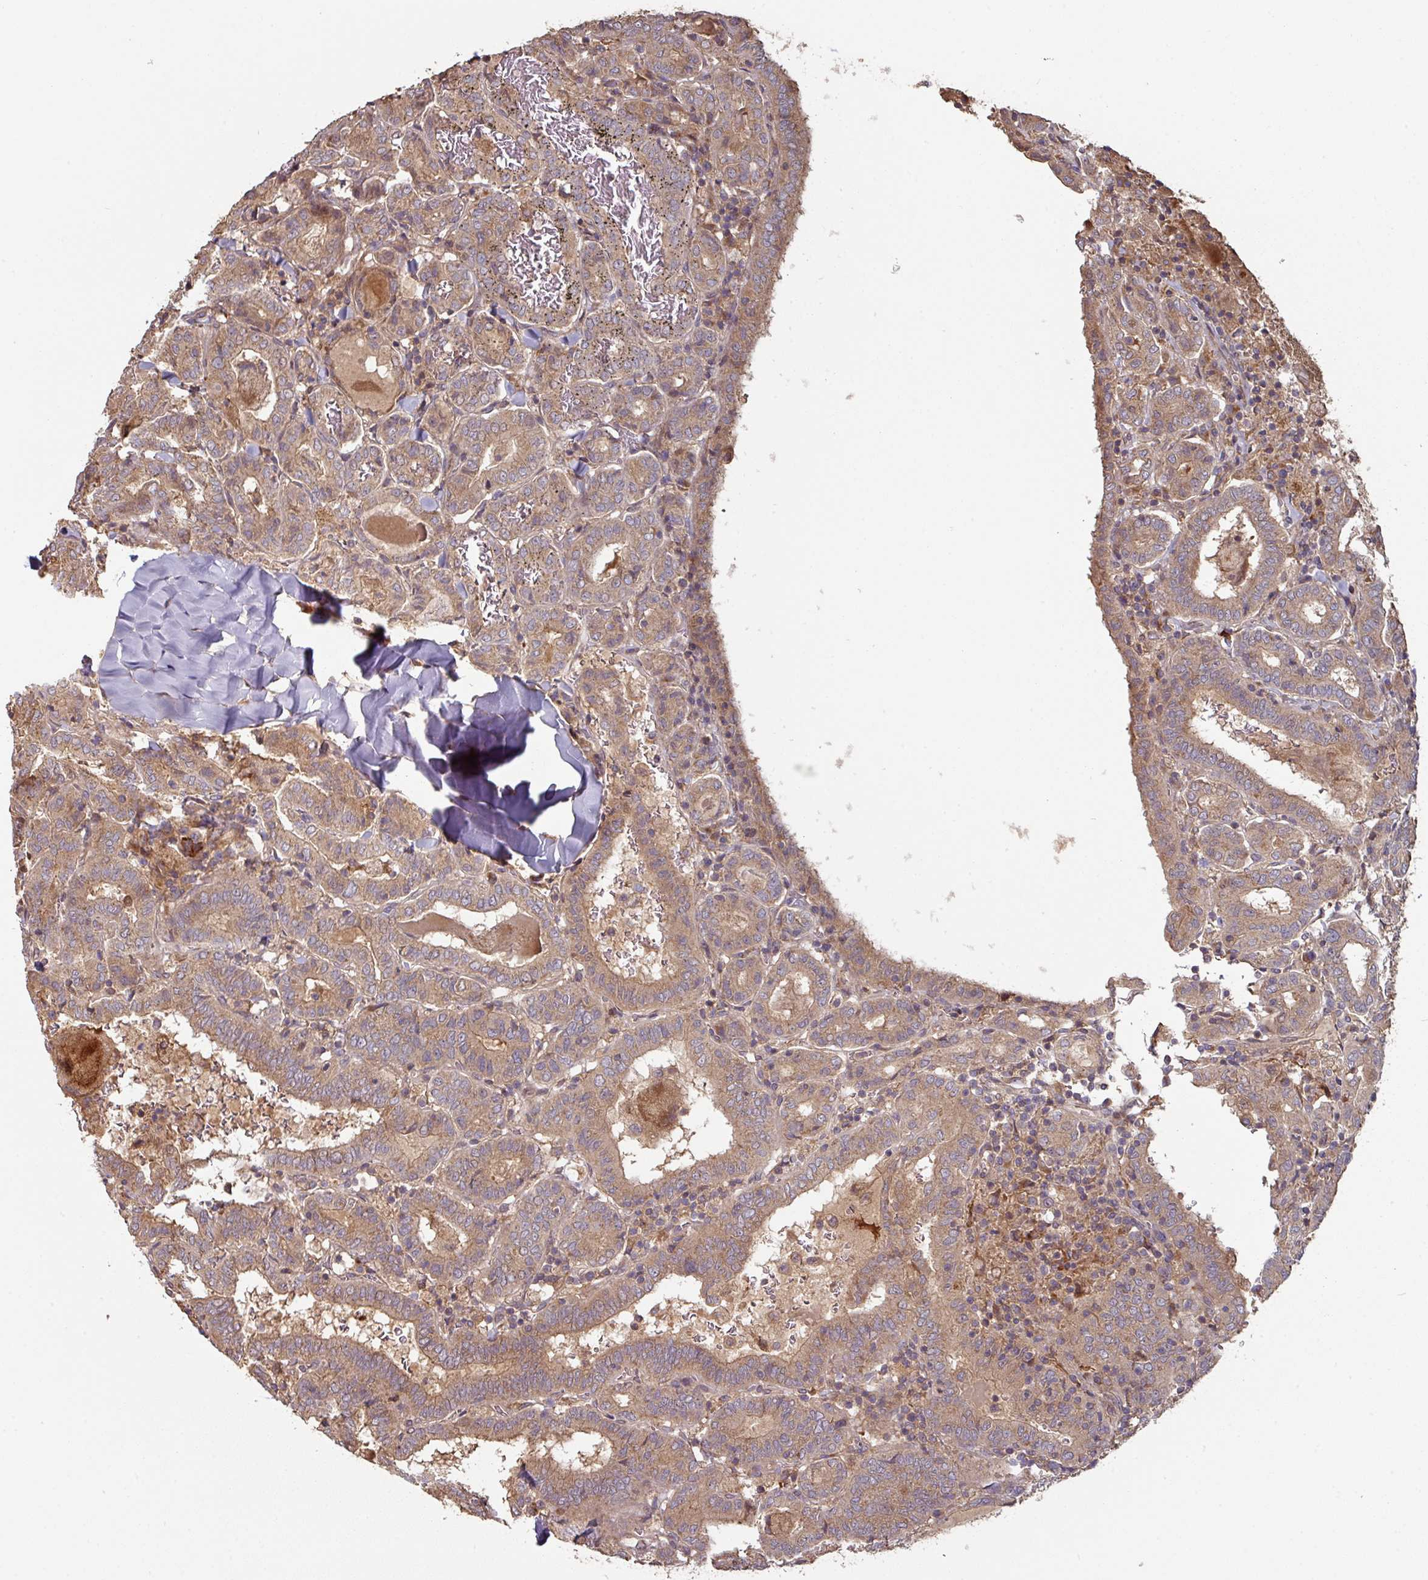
{"staining": {"intensity": "moderate", "quantity": ">75%", "location": "cytoplasmic/membranous"}, "tissue": "thyroid cancer", "cell_type": "Tumor cells", "image_type": "cancer", "snomed": [{"axis": "morphology", "description": "Papillary adenocarcinoma, NOS"}, {"axis": "topography", "description": "Thyroid gland"}], "caption": "Tumor cells show medium levels of moderate cytoplasmic/membranous staining in approximately >75% of cells in human thyroid cancer. The protein of interest is shown in brown color, while the nuclei are stained blue.", "gene": "SIK1", "patient": {"sex": "female", "age": 72}}